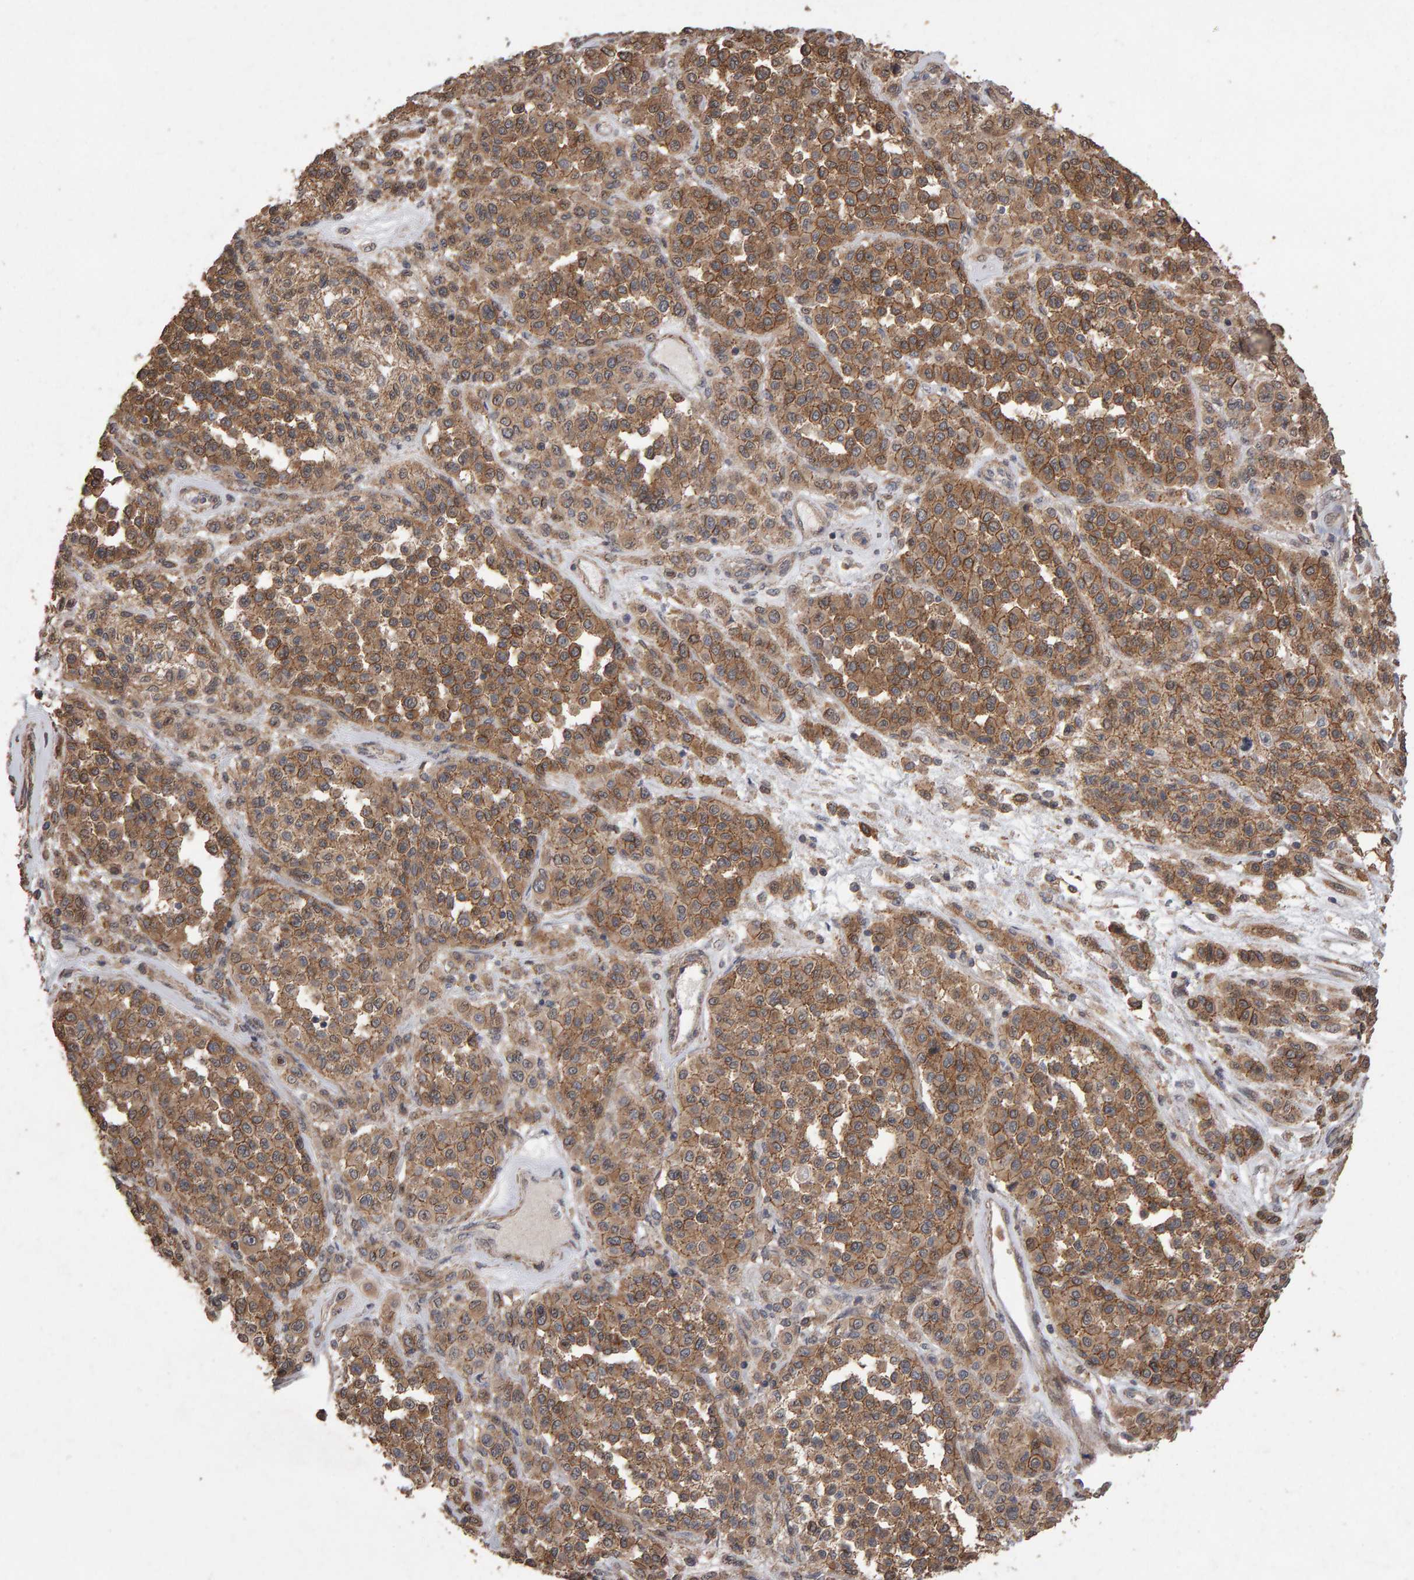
{"staining": {"intensity": "moderate", "quantity": ">75%", "location": "cytoplasmic/membranous"}, "tissue": "melanoma", "cell_type": "Tumor cells", "image_type": "cancer", "snomed": [{"axis": "morphology", "description": "Malignant melanoma, Metastatic site"}, {"axis": "topography", "description": "Pancreas"}], "caption": "This micrograph exhibits IHC staining of malignant melanoma (metastatic site), with medium moderate cytoplasmic/membranous expression in about >75% of tumor cells.", "gene": "SCRIB", "patient": {"sex": "female", "age": 30}}